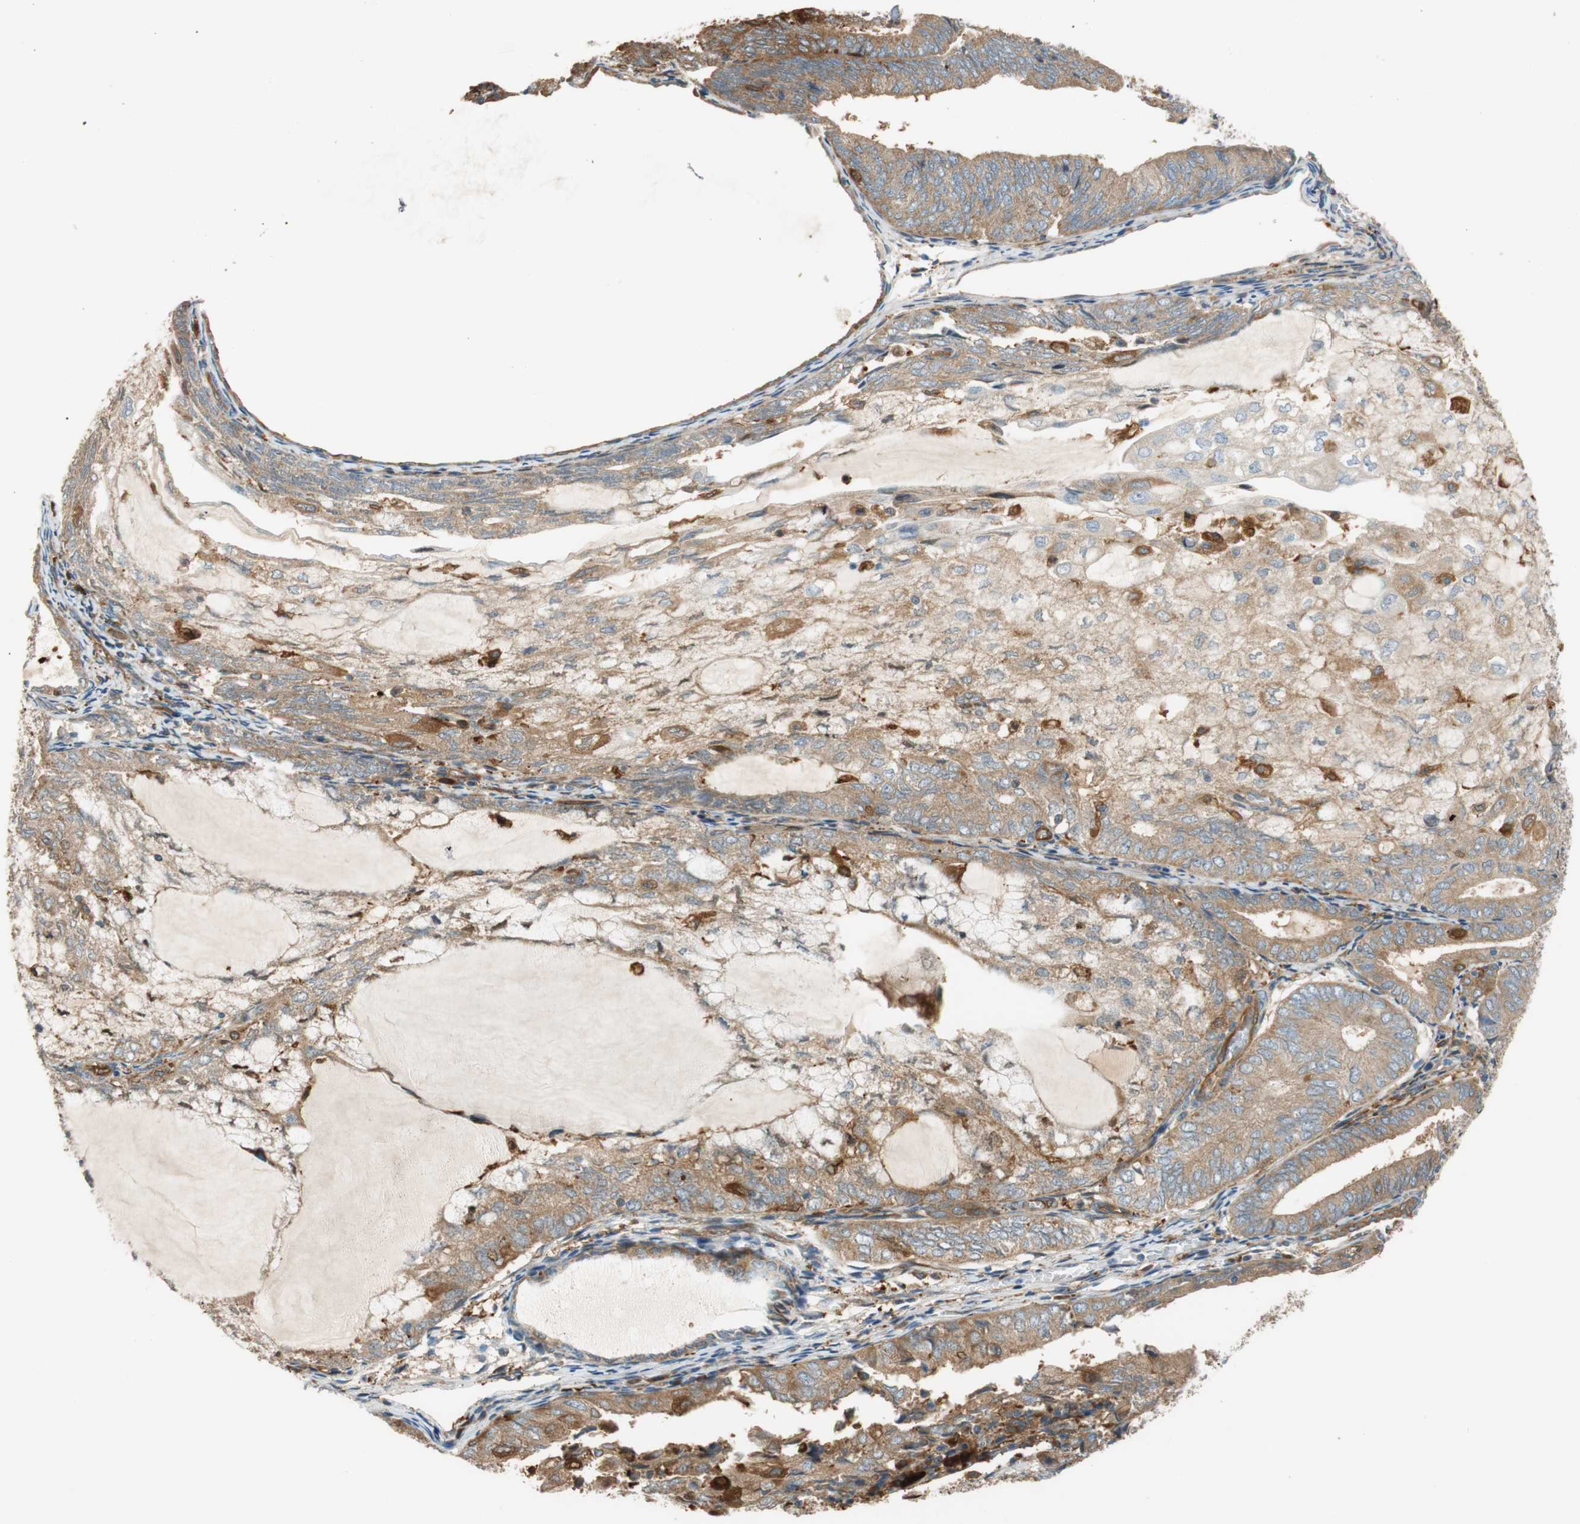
{"staining": {"intensity": "moderate", "quantity": ">75%", "location": "cytoplasmic/membranous"}, "tissue": "endometrial cancer", "cell_type": "Tumor cells", "image_type": "cancer", "snomed": [{"axis": "morphology", "description": "Adenocarcinoma, NOS"}, {"axis": "topography", "description": "Endometrium"}], "caption": "Immunohistochemical staining of human endometrial adenocarcinoma displays medium levels of moderate cytoplasmic/membranous protein staining in about >75% of tumor cells. Immunohistochemistry stains the protein in brown and the nuclei are stained blue.", "gene": "PARP14", "patient": {"sex": "female", "age": 81}}